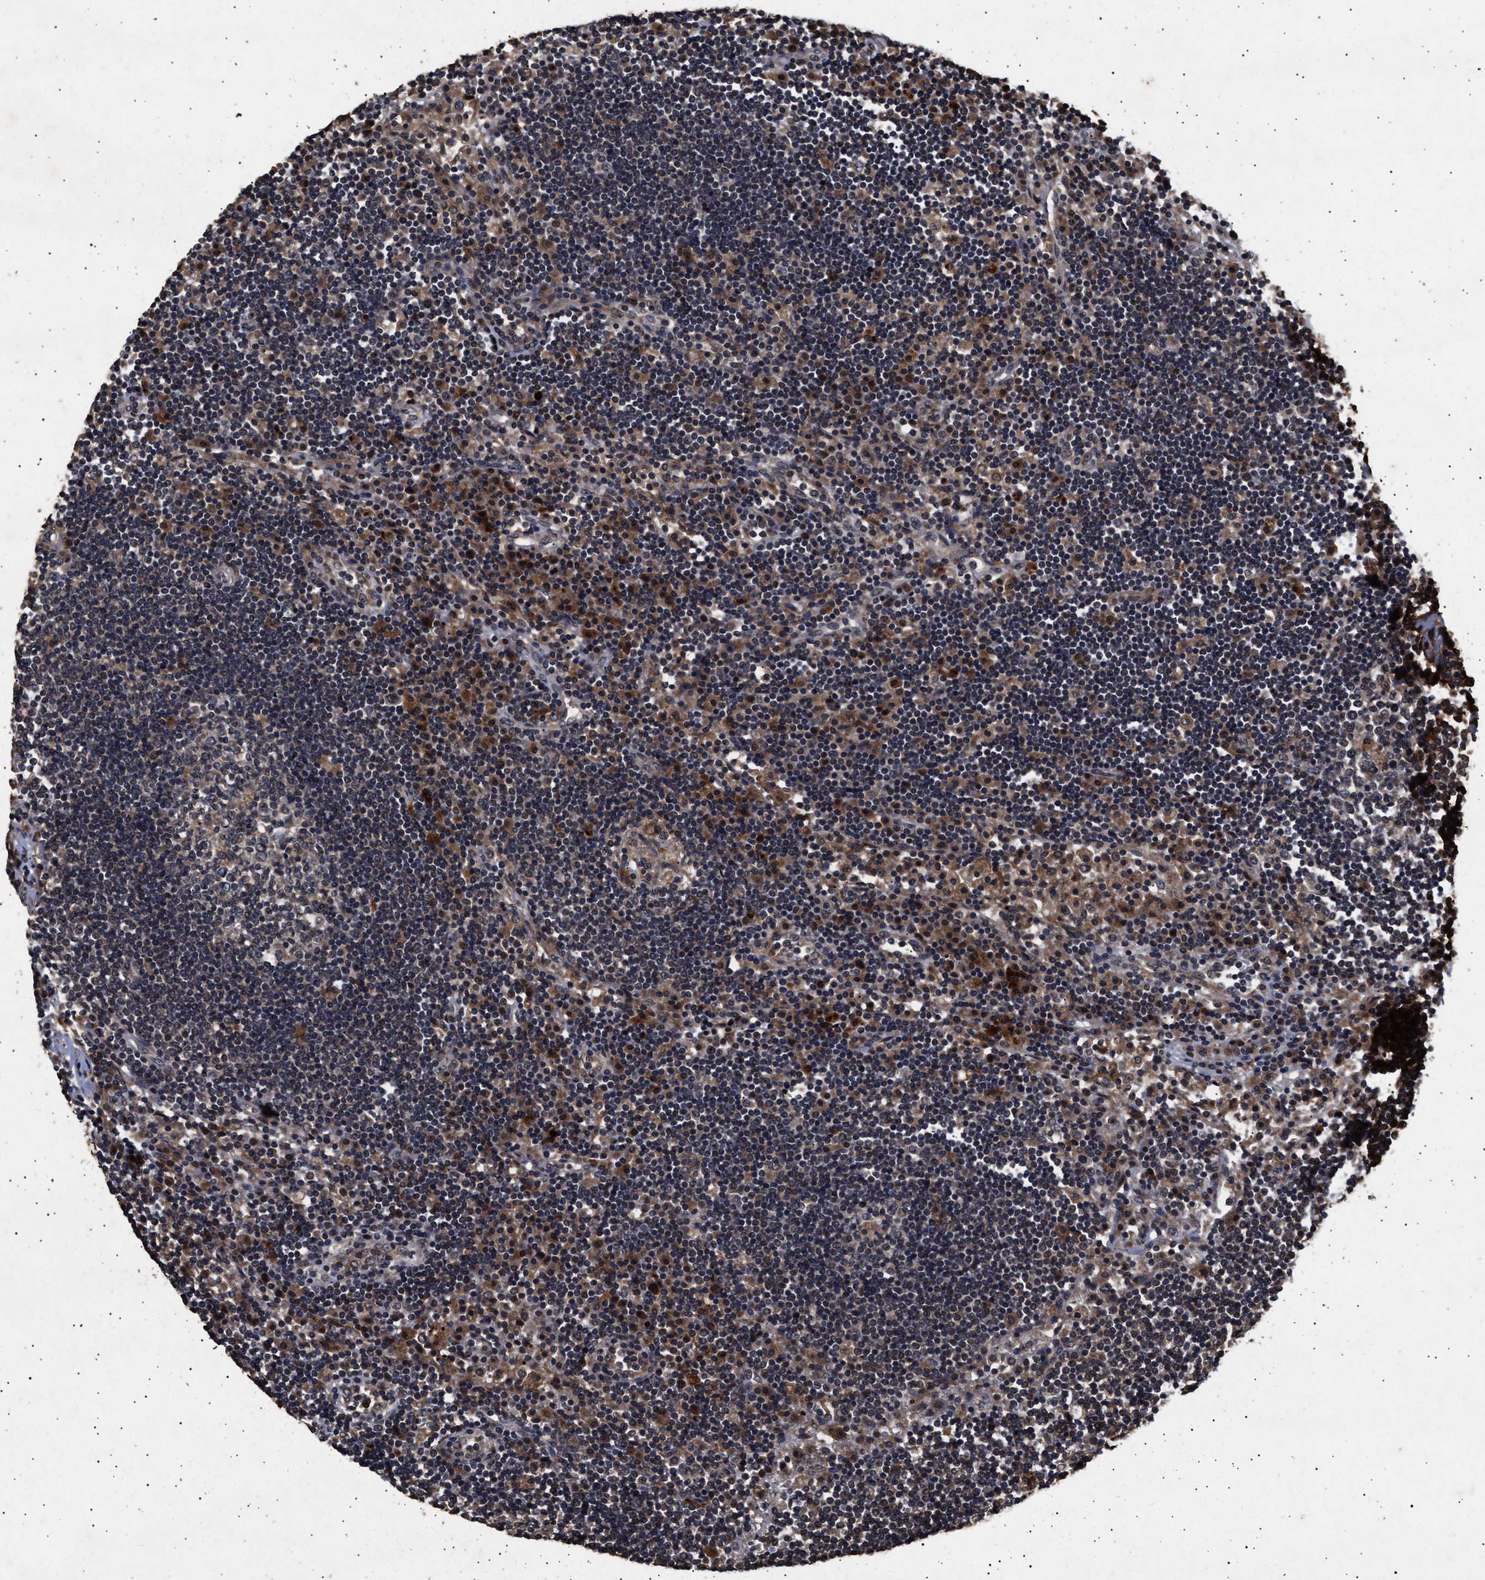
{"staining": {"intensity": "moderate", "quantity": "25%-75%", "location": "cytoplasmic/membranous"}, "tissue": "lymph node", "cell_type": "Germinal center cells", "image_type": "normal", "snomed": [{"axis": "morphology", "description": "Normal tissue, NOS"}, {"axis": "topography", "description": "Lymph node"}], "caption": "DAB immunohistochemical staining of benign human lymph node displays moderate cytoplasmic/membranous protein positivity in approximately 25%-75% of germinal center cells. (DAB IHC with brightfield microscopy, high magnification).", "gene": "ITGB5", "patient": {"sex": "female", "age": 53}}